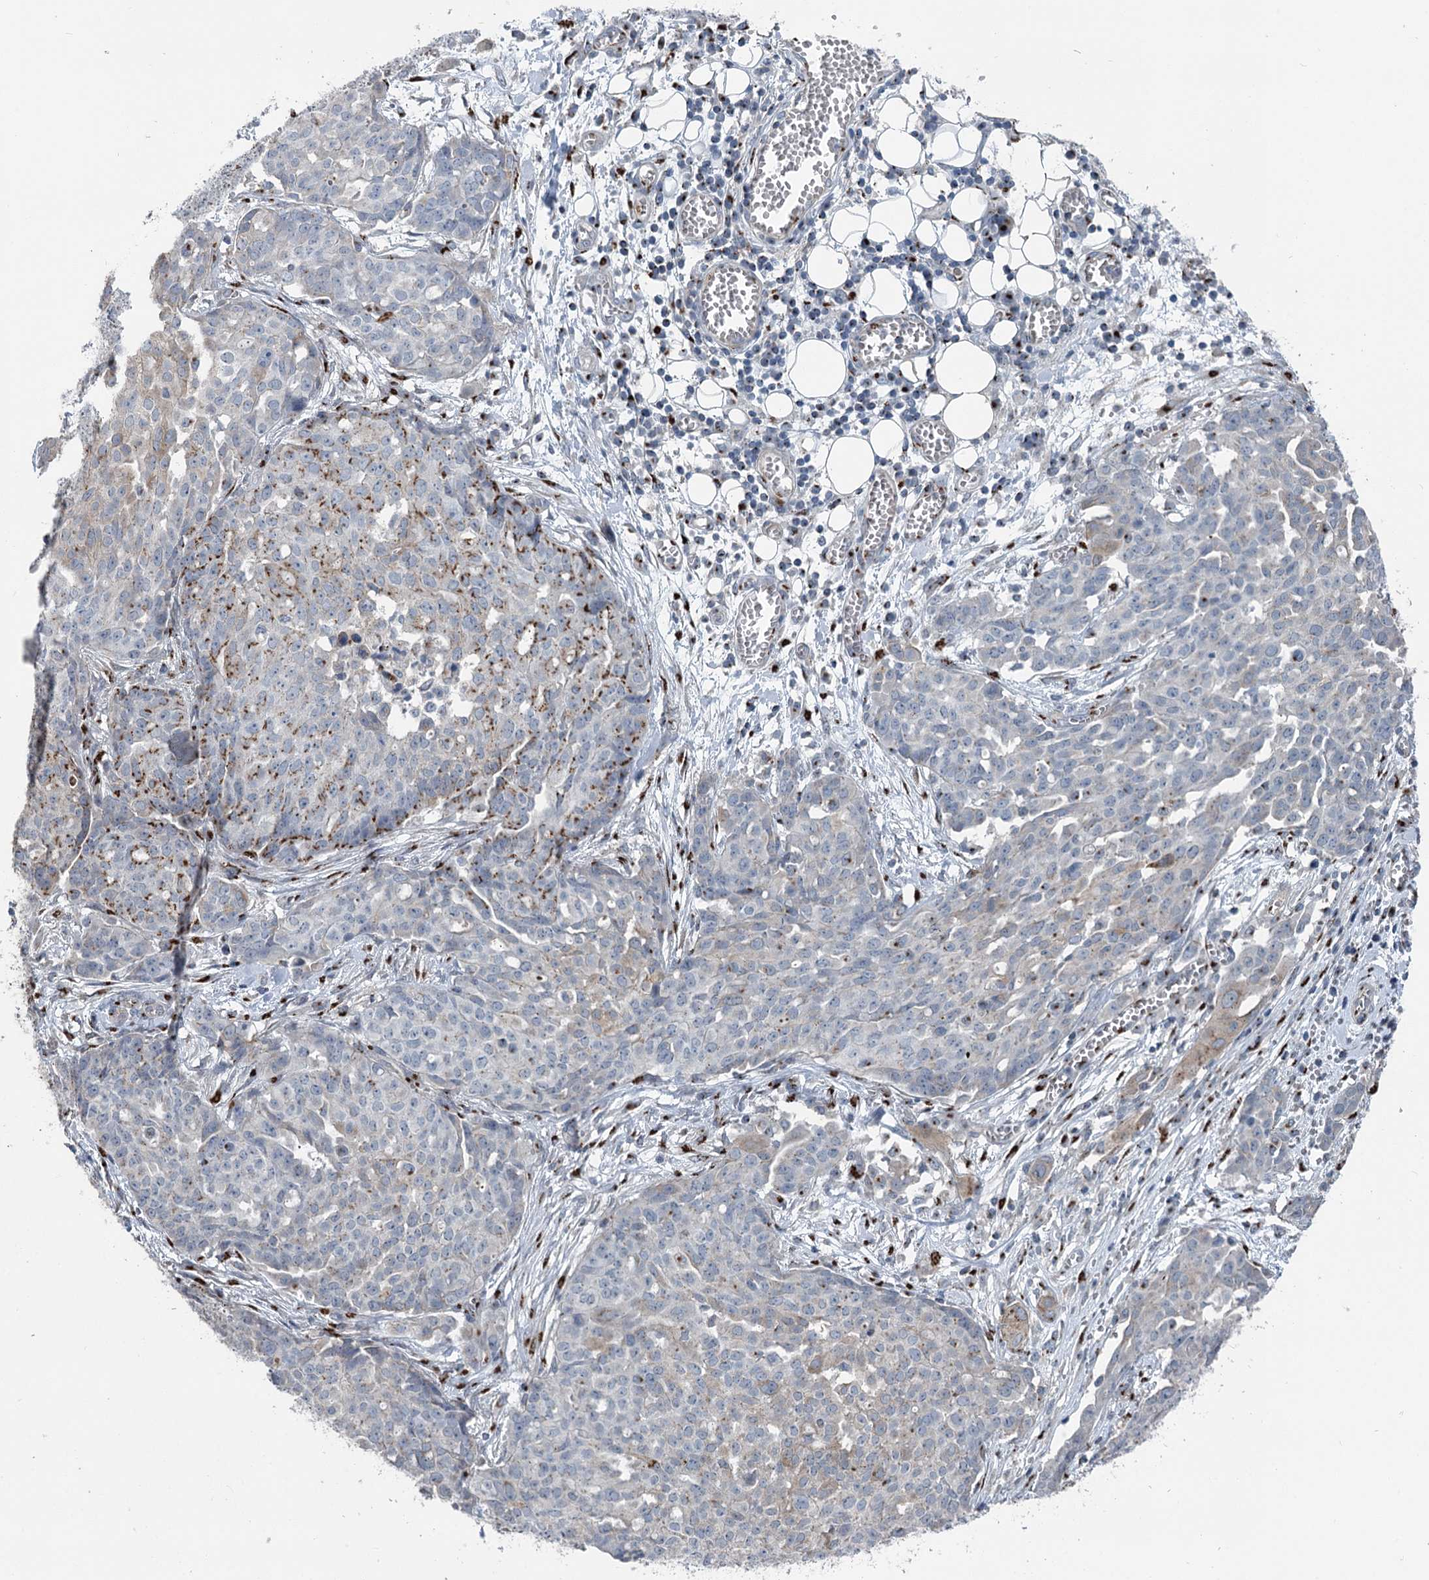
{"staining": {"intensity": "moderate", "quantity": "<25%", "location": "cytoplasmic/membranous"}, "tissue": "ovarian cancer", "cell_type": "Tumor cells", "image_type": "cancer", "snomed": [{"axis": "morphology", "description": "Cystadenocarcinoma, serous, NOS"}, {"axis": "topography", "description": "Soft tissue"}, {"axis": "topography", "description": "Ovary"}], "caption": "An IHC histopathology image of tumor tissue is shown. Protein staining in brown shows moderate cytoplasmic/membranous positivity in ovarian serous cystadenocarcinoma within tumor cells.", "gene": "ITIH5", "patient": {"sex": "female", "age": 57}}